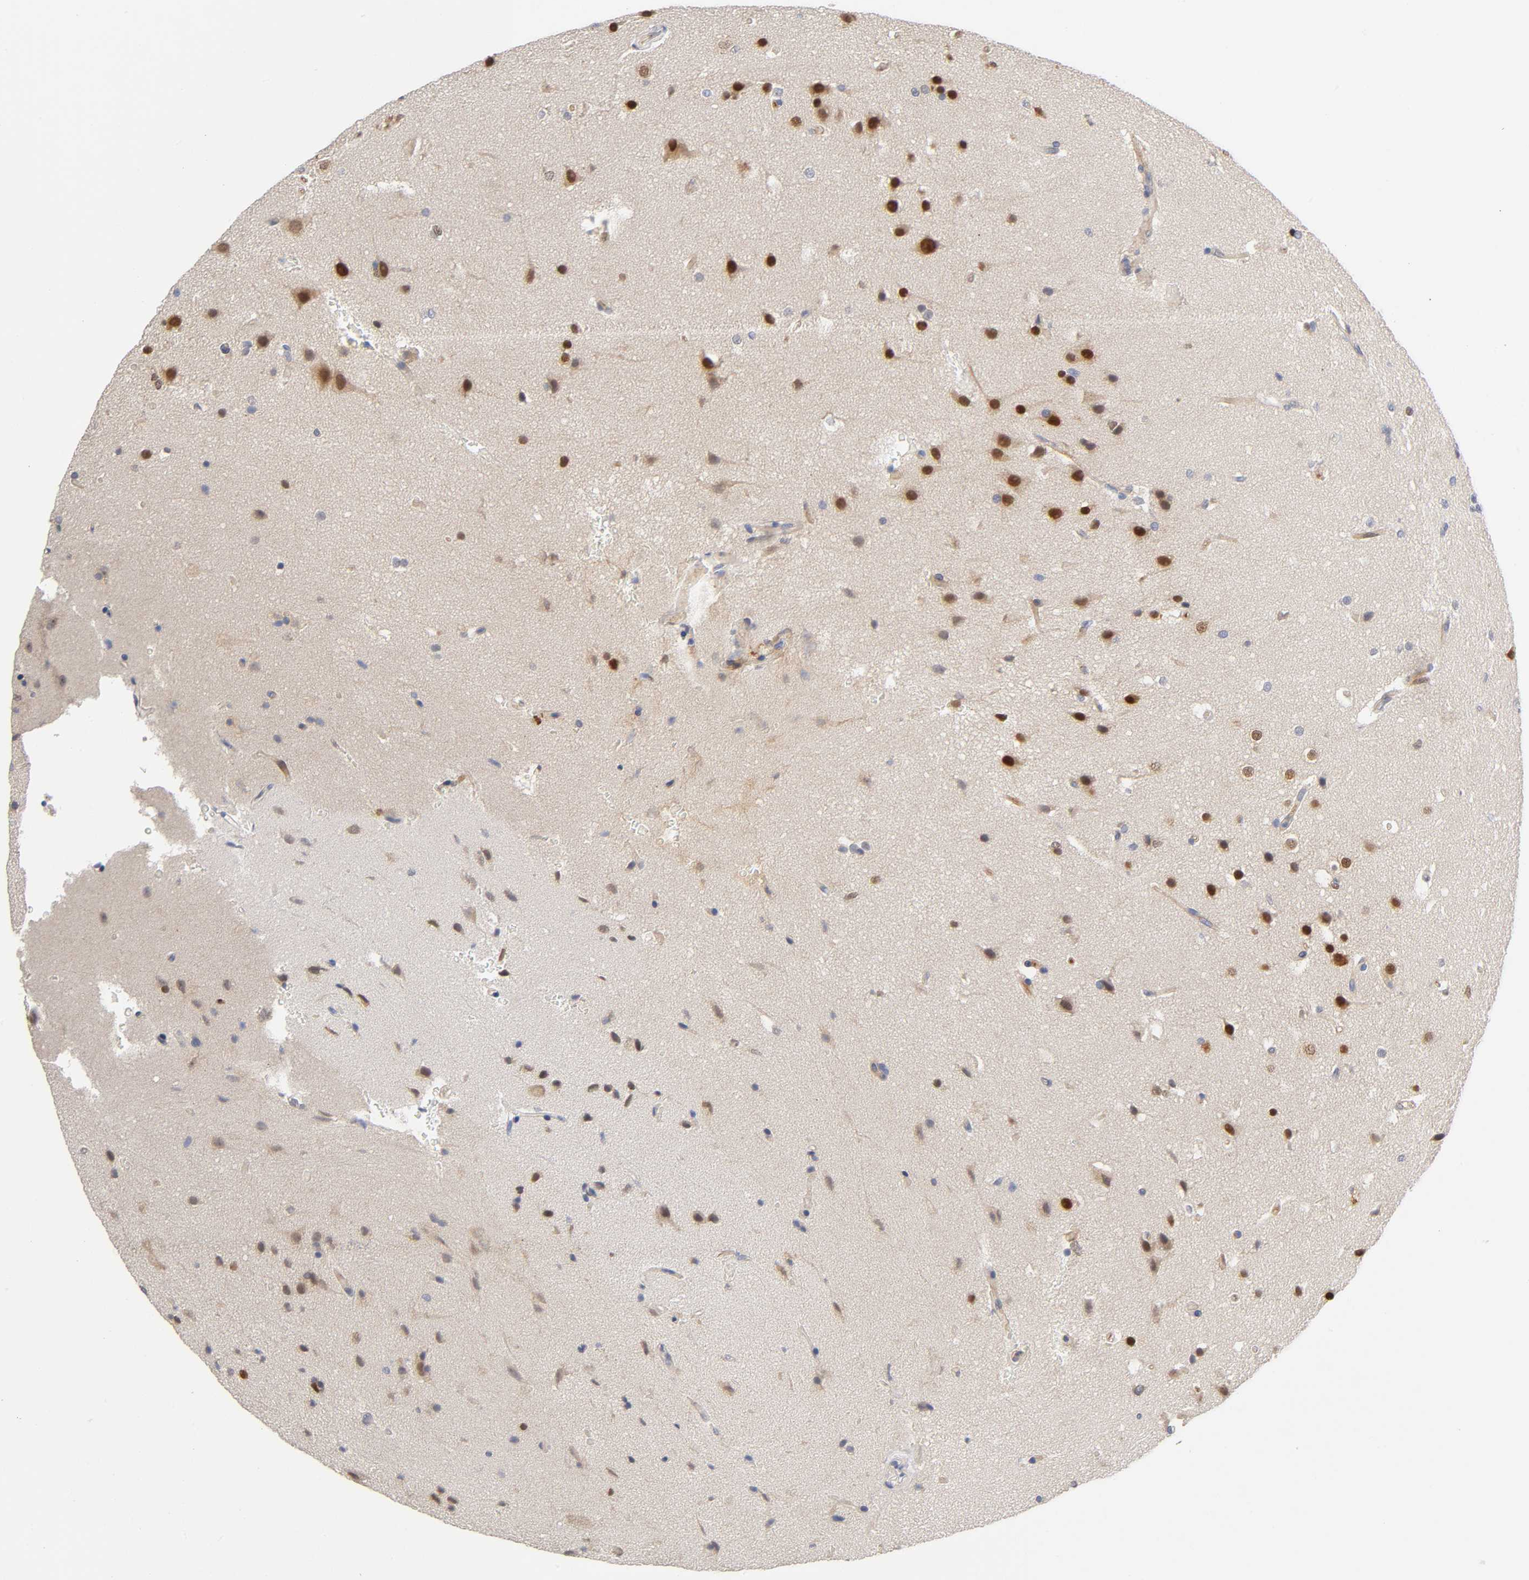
{"staining": {"intensity": "strong", "quantity": "25%-75%", "location": "cytoplasmic/membranous,nuclear"}, "tissue": "glioma", "cell_type": "Tumor cells", "image_type": "cancer", "snomed": [{"axis": "morphology", "description": "Glioma, malignant, Low grade"}, {"axis": "topography", "description": "Cerebral cortex"}], "caption": "Malignant low-grade glioma tissue displays strong cytoplasmic/membranous and nuclear positivity in approximately 25%-75% of tumor cells, visualized by immunohistochemistry.", "gene": "NOVA1", "patient": {"sex": "female", "age": 47}}